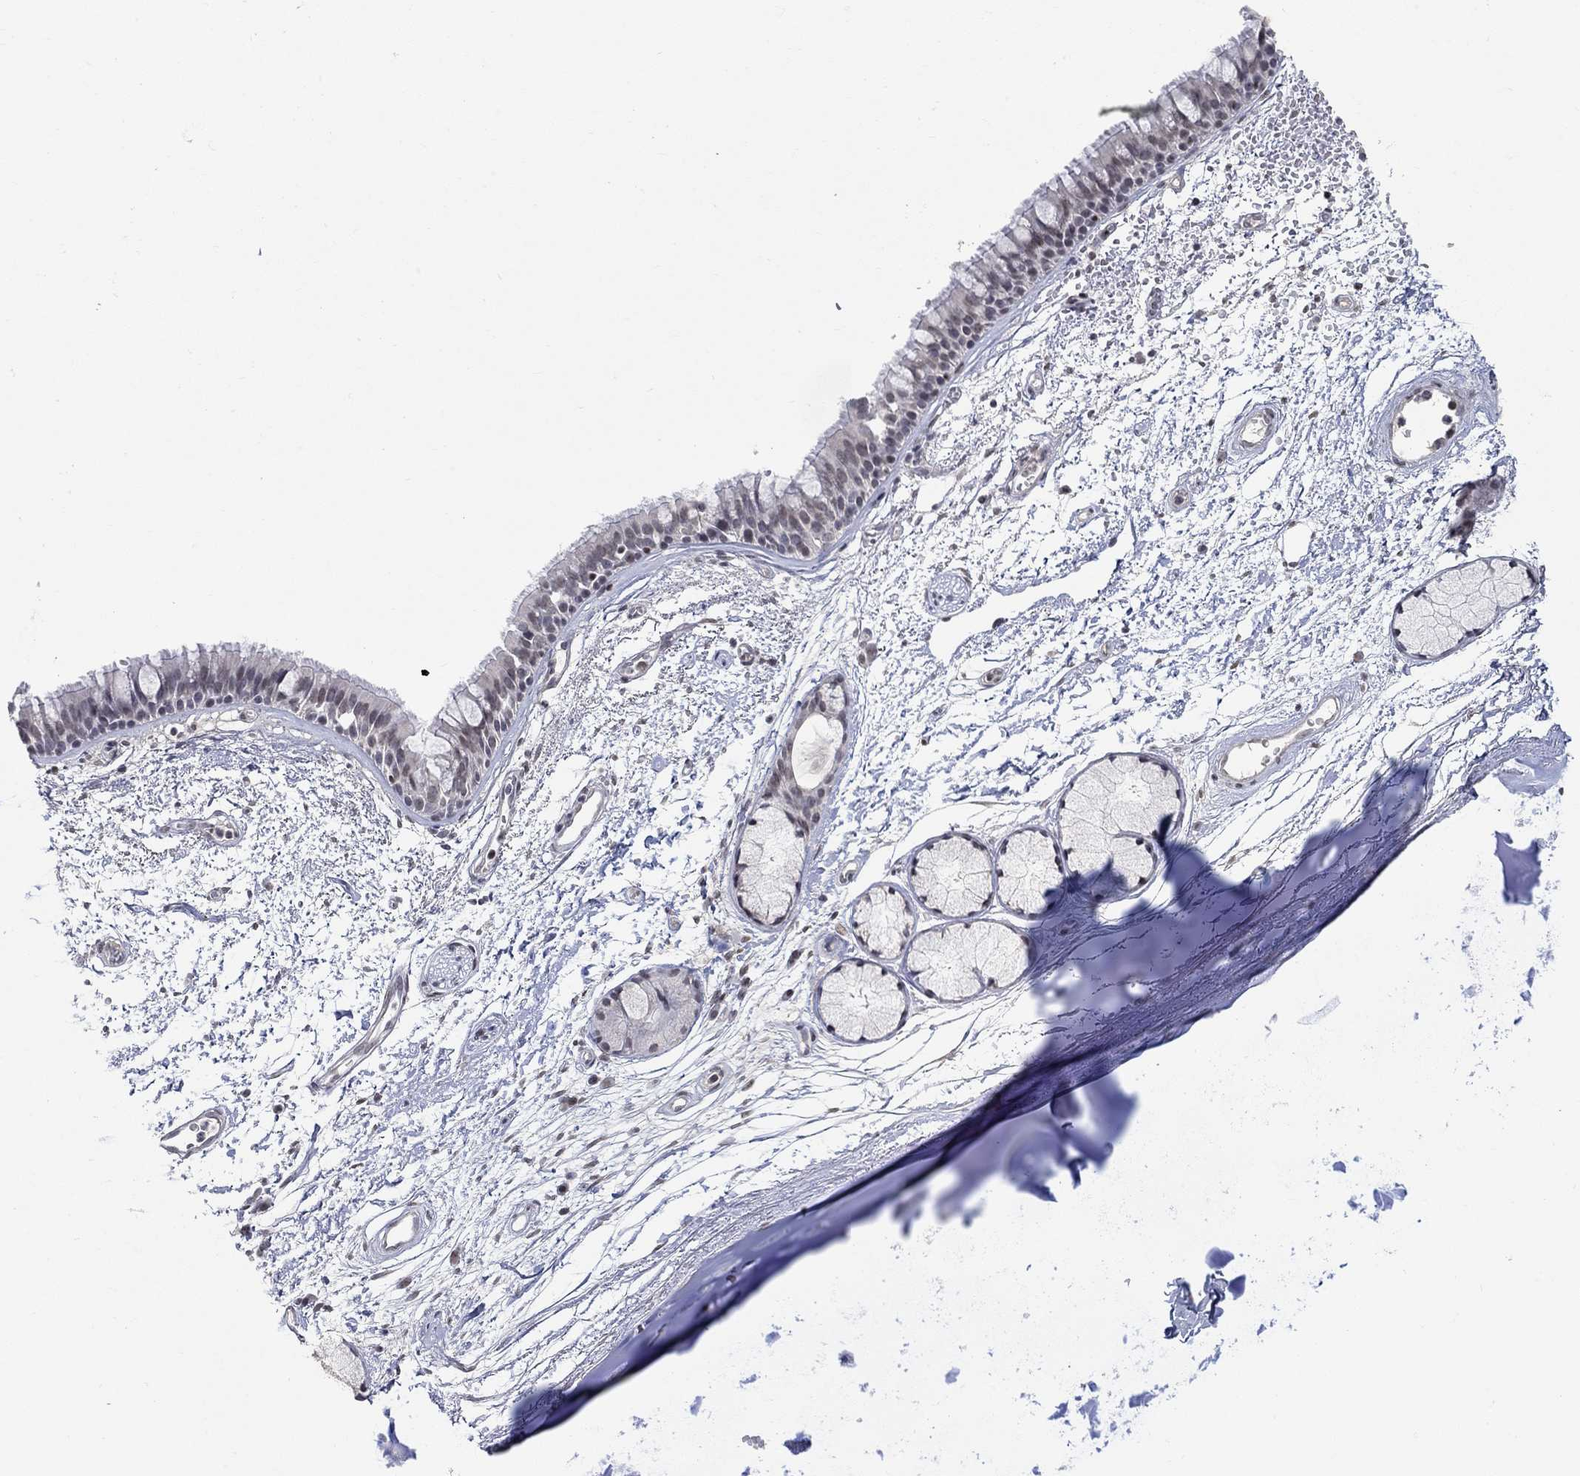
{"staining": {"intensity": "negative", "quantity": "none", "location": "none"}, "tissue": "bronchus", "cell_type": "Respiratory epithelial cells", "image_type": "normal", "snomed": [{"axis": "morphology", "description": "Normal tissue, NOS"}, {"axis": "topography", "description": "Cartilage tissue"}, {"axis": "topography", "description": "Bronchus"}], "caption": "A micrograph of human bronchus is negative for staining in respiratory epithelial cells. (Immunohistochemistry (ihc), brightfield microscopy, high magnification).", "gene": "KLF12", "patient": {"sex": "male", "age": 66}}